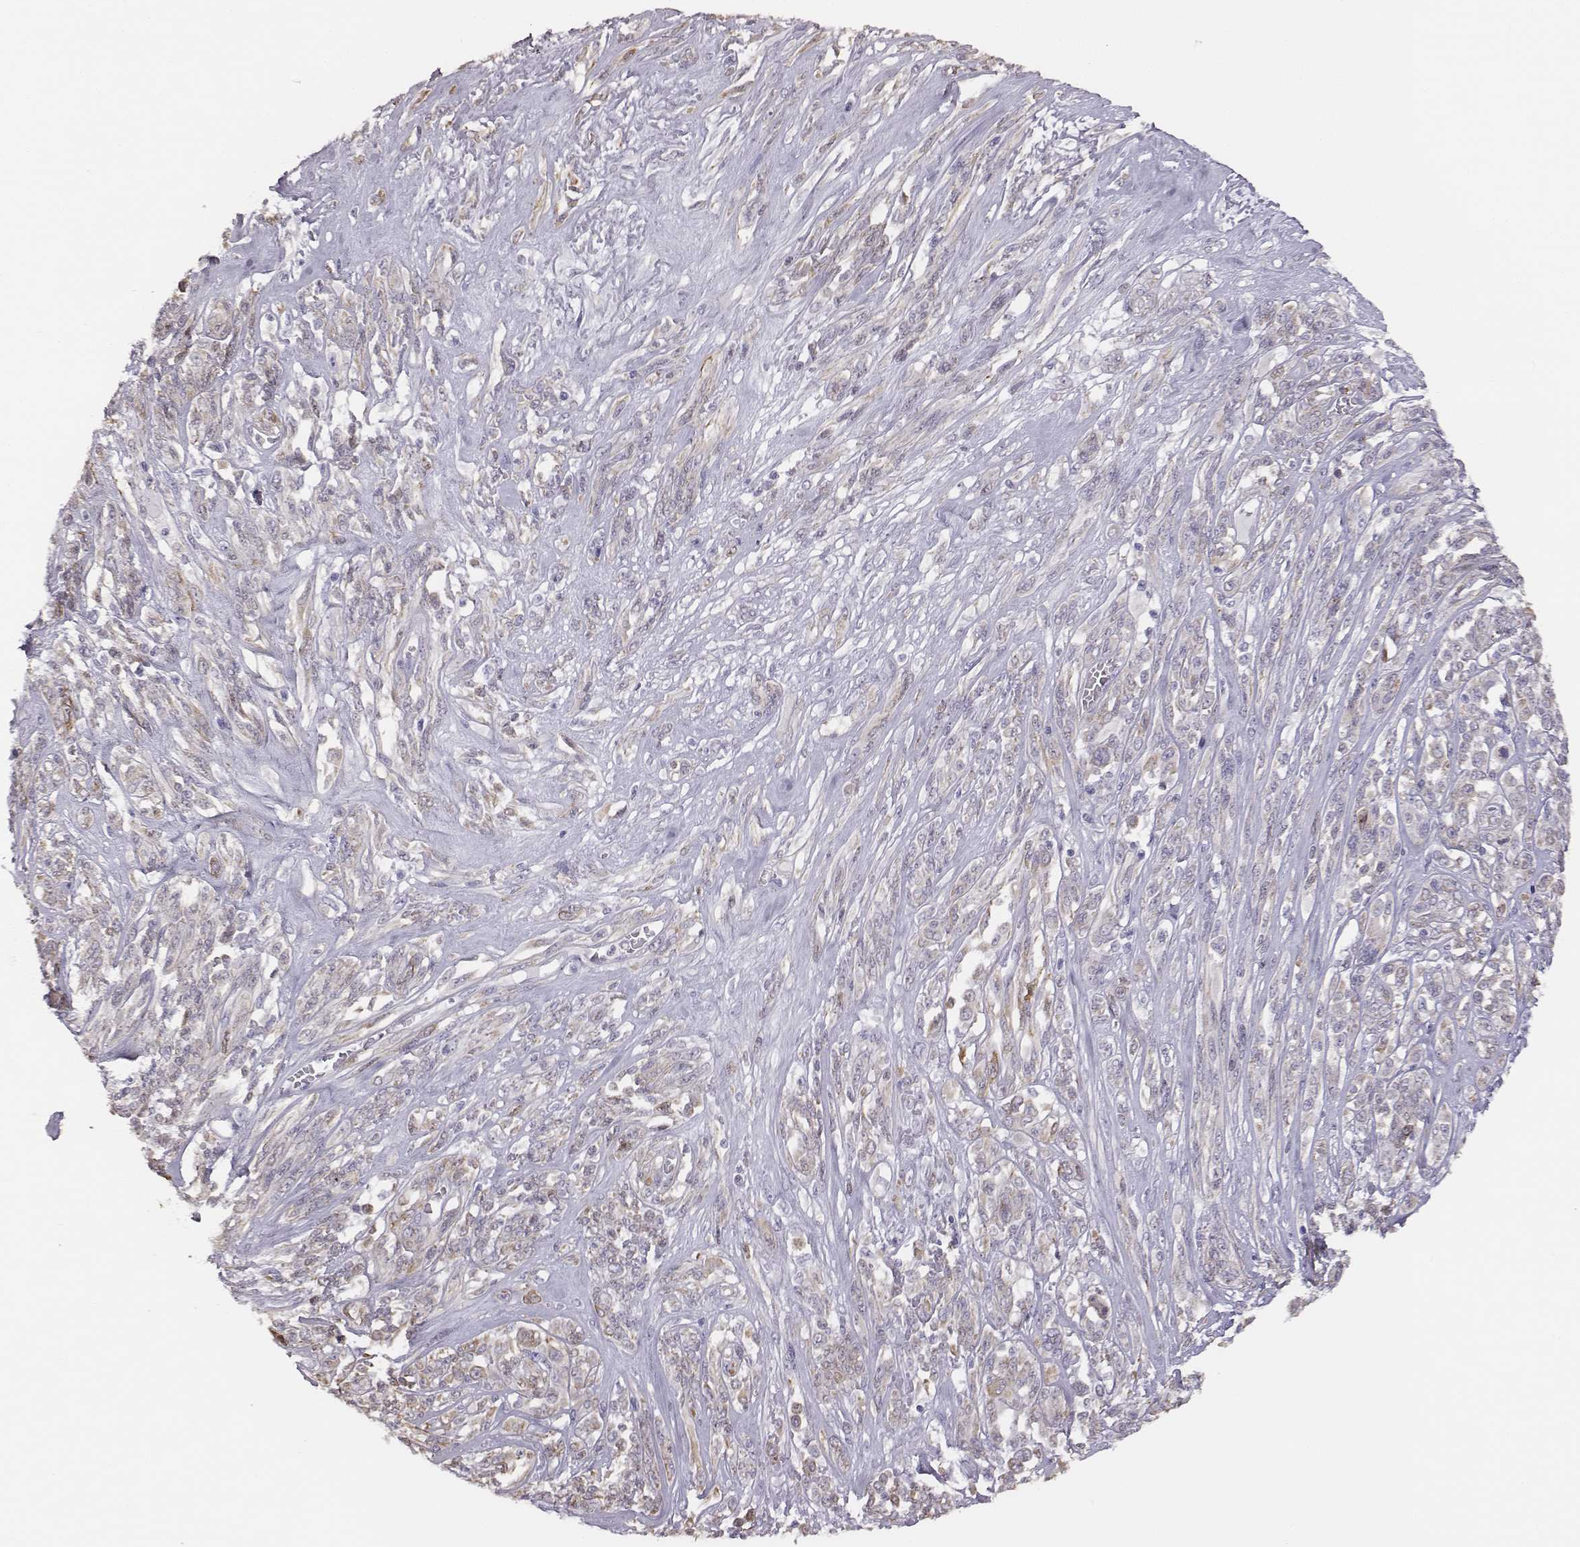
{"staining": {"intensity": "negative", "quantity": "none", "location": "none"}, "tissue": "melanoma", "cell_type": "Tumor cells", "image_type": "cancer", "snomed": [{"axis": "morphology", "description": "Malignant melanoma, NOS"}, {"axis": "topography", "description": "Skin"}], "caption": "Melanoma was stained to show a protein in brown. There is no significant expression in tumor cells.", "gene": "GUCA1A", "patient": {"sex": "female", "age": 91}}